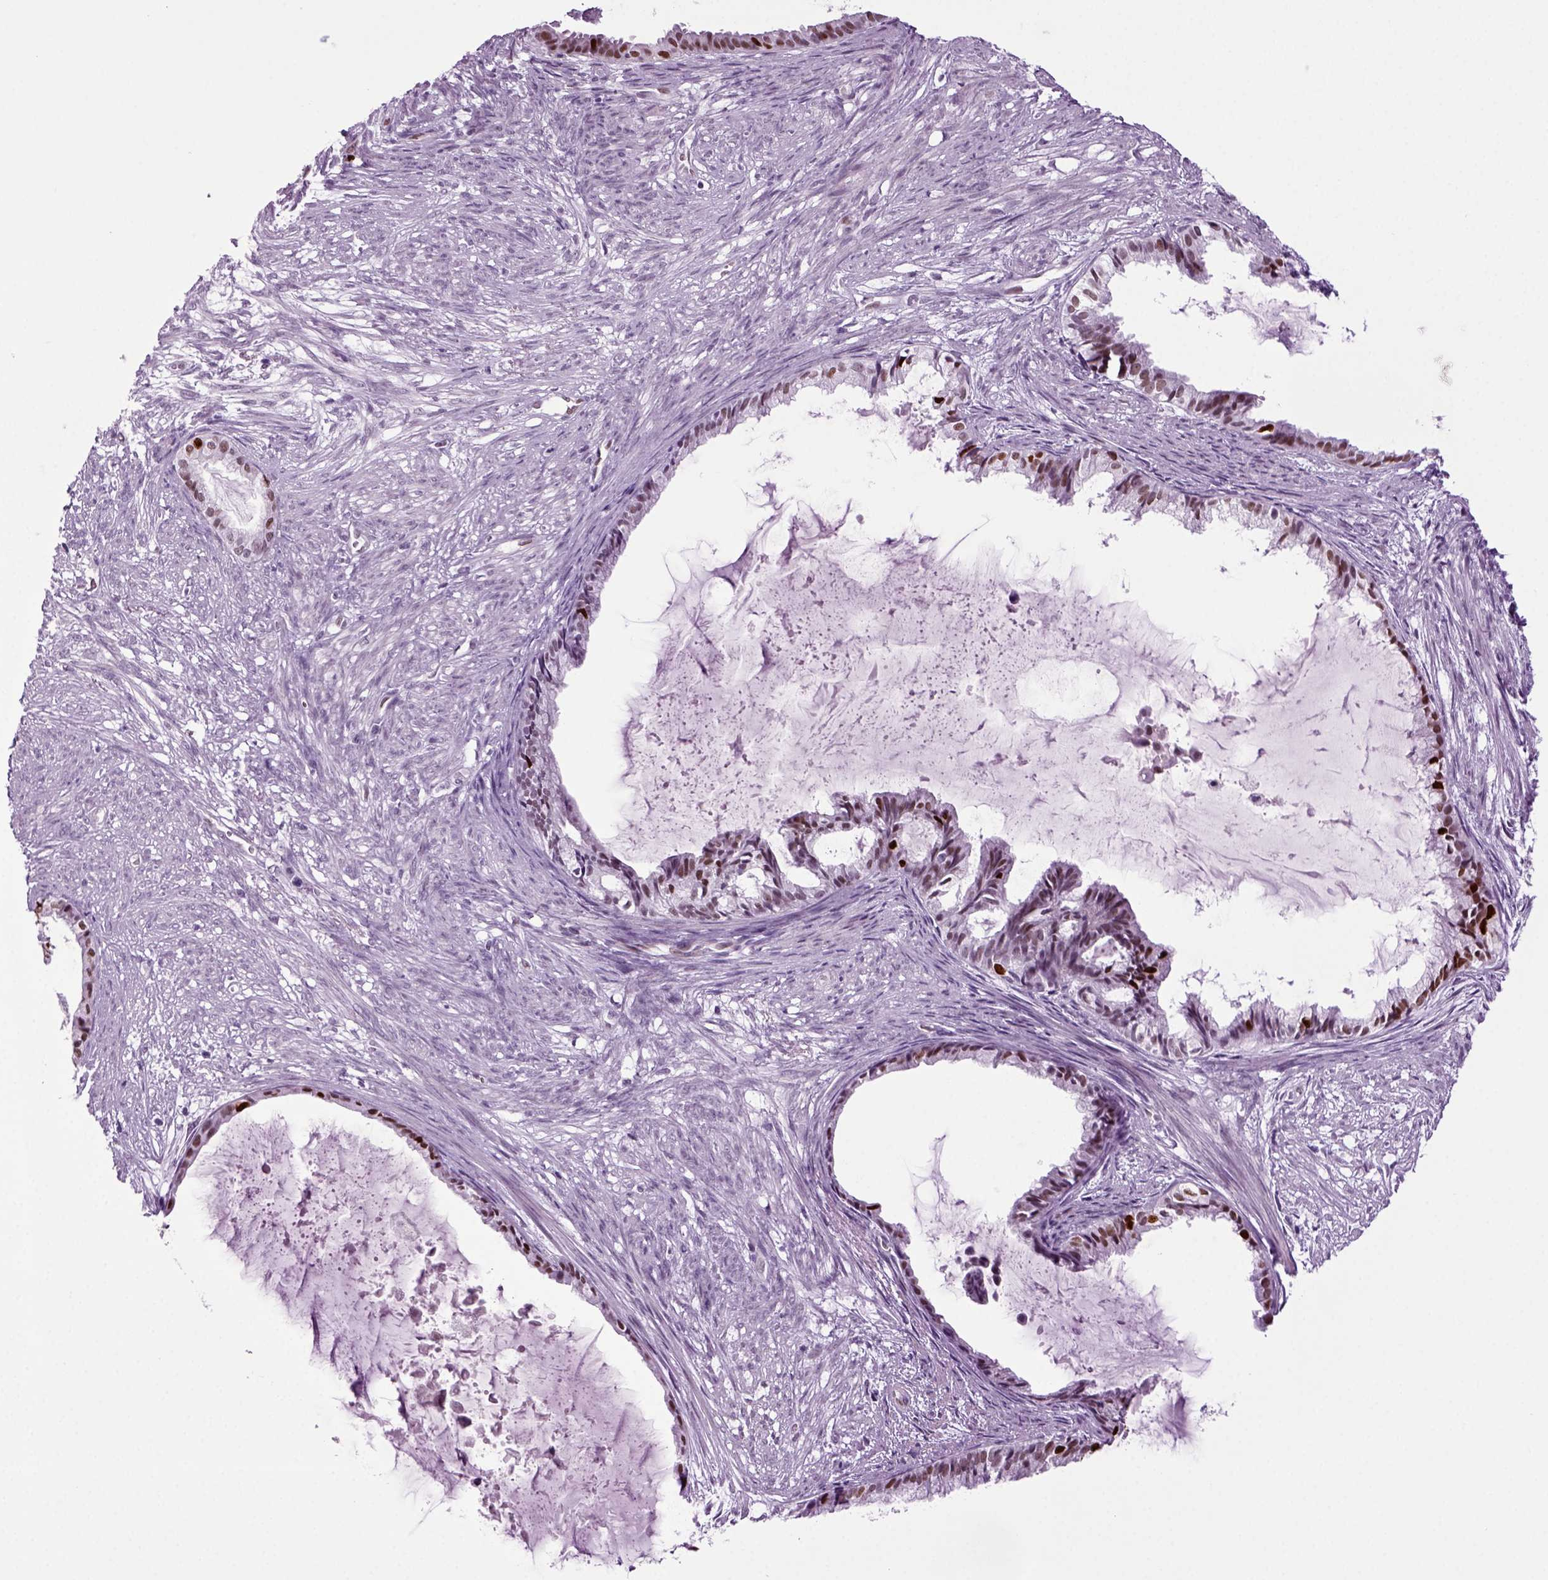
{"staining": {"intensity": "moderate", "quantity": "<25%", "location": "nuclear"}, "tissue": "endometrial cancer", "cell_type": "Tumor cells", "image_type": "cancer", "snomed": [{"axis": "morphology", "description": "Adenocarcinoma, NOS"}, {"axis": "topography", "description": "Endometrium"}], "caption": "Endometrial cancer stained with a brown dye reveals moderate nuclear positive expression in approximately <25% of tumor cells.", "gene": "RFX3", "patient": {"sex": "female", "age": 86}}